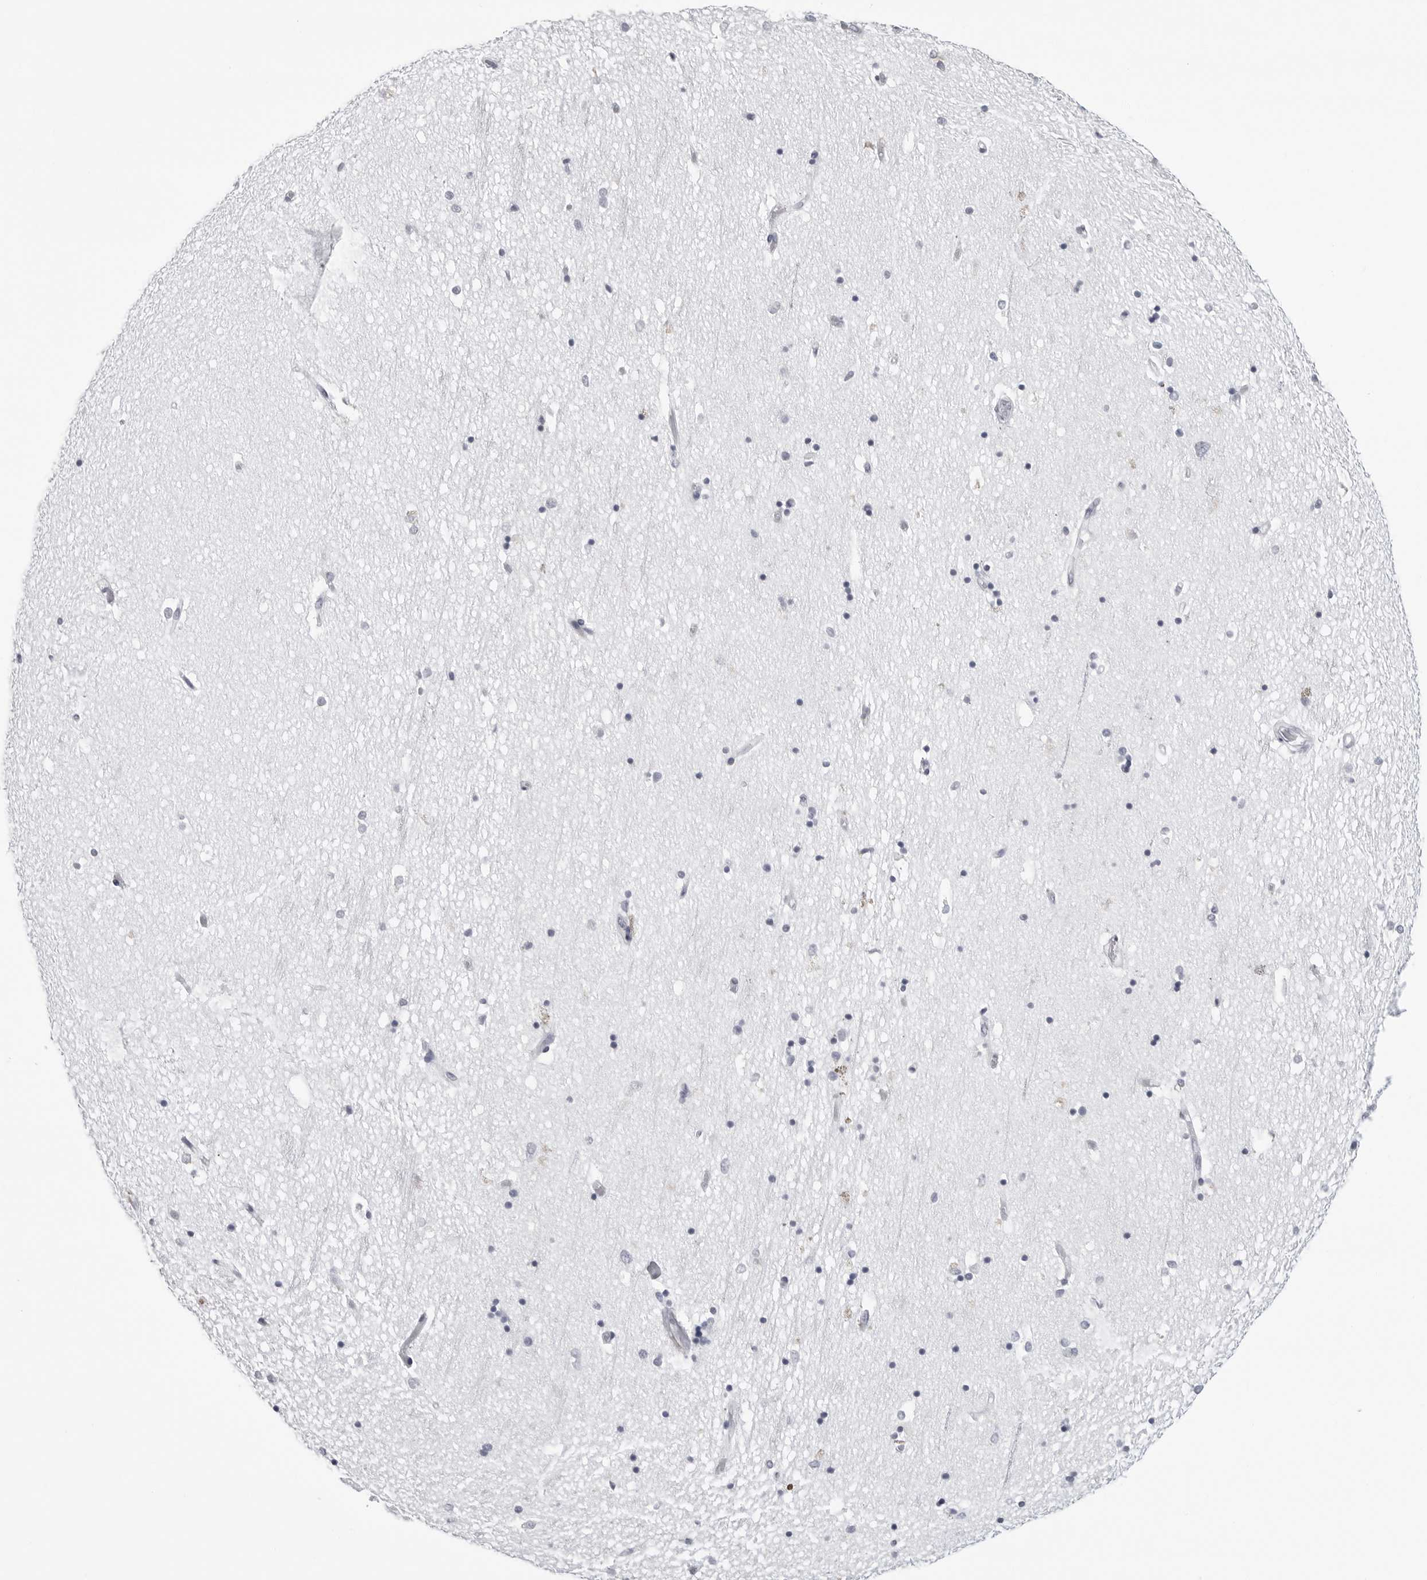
{"staining": {"intensity": "negative", "quantity": "none", "location": "none"}, "tissue": "hippocampus", "cell_type": "Glial cells", "image_type": "normal", "snomed": [{"axis": "morphology", "description": "Normal tissue, NOS"}, {"axis": "topography", "description": "Hippocampus"}], "caption": "High magnification brightfield microscopy of benign hippocampus stained with DAB (brown) and counterstained with hematoxylin (blue): glial cells show no significant staining. Brightfield microscopy of IHC stained with DAB (3,3'-diaminobenzidine) (brown) and hematoxylin (blue), captured at high magnification.", "gene": "PGA3", "patient": {"sex": "male", "age": 45}}